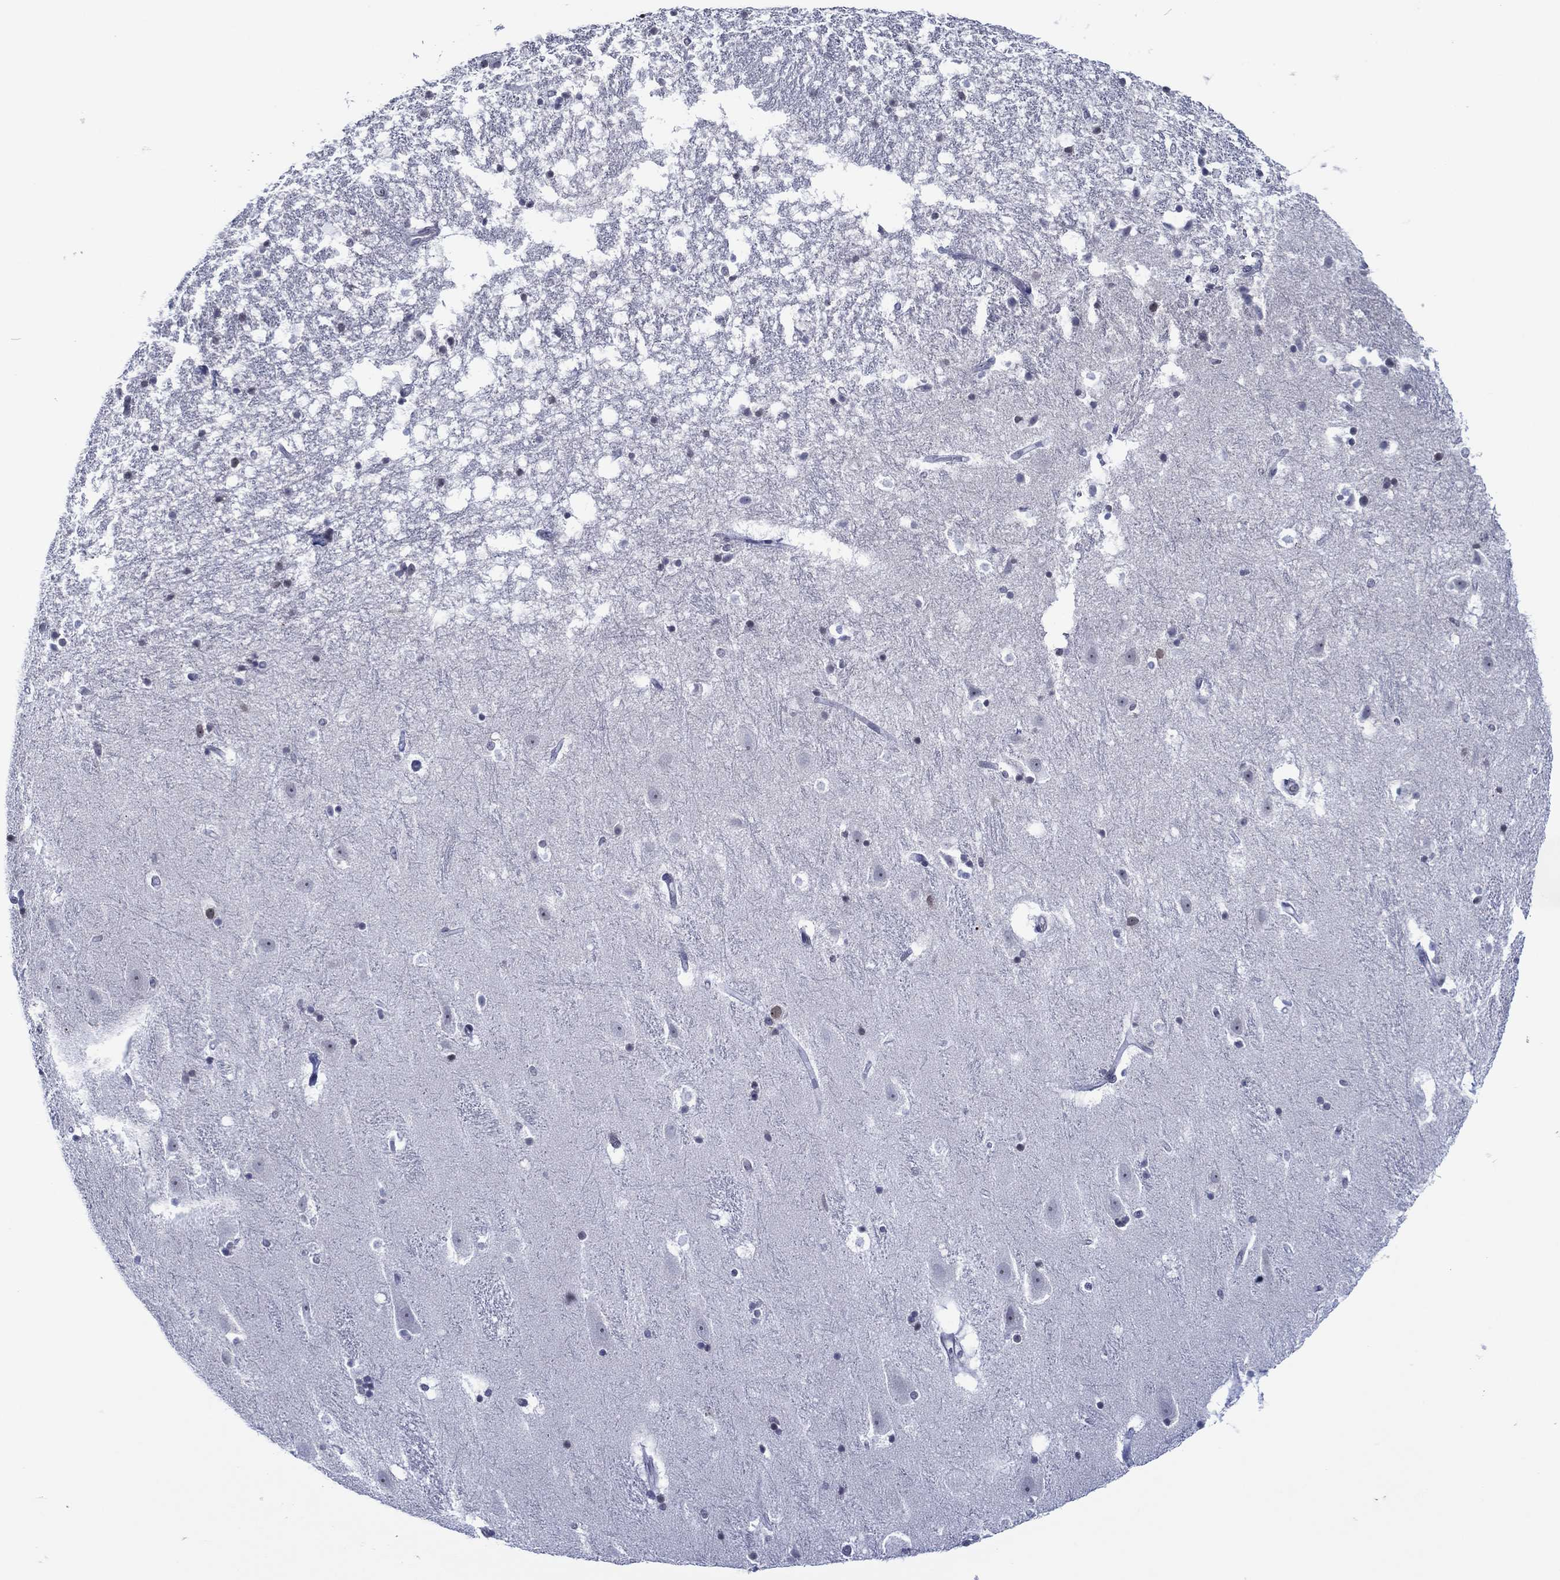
{"staining": {"intensity": "weak", "quantity": "<25%", "location": "nuclear"}, "tissue": "hippocampus", "cell_type": "Glial cells", "image_type": "normal", "snomed": [{"axis": "morphology", "description": "Normal tissue, NOS"}, {"axis": "topography", "description": "Hippocampus"}], "caption": "A high-resolution micrograph shows IHC staining of unremarkable hippocampus, which displays no significant expression in glial cells.", "gene": "GATA6", "patient": {"sex": "male", "age": 49}}